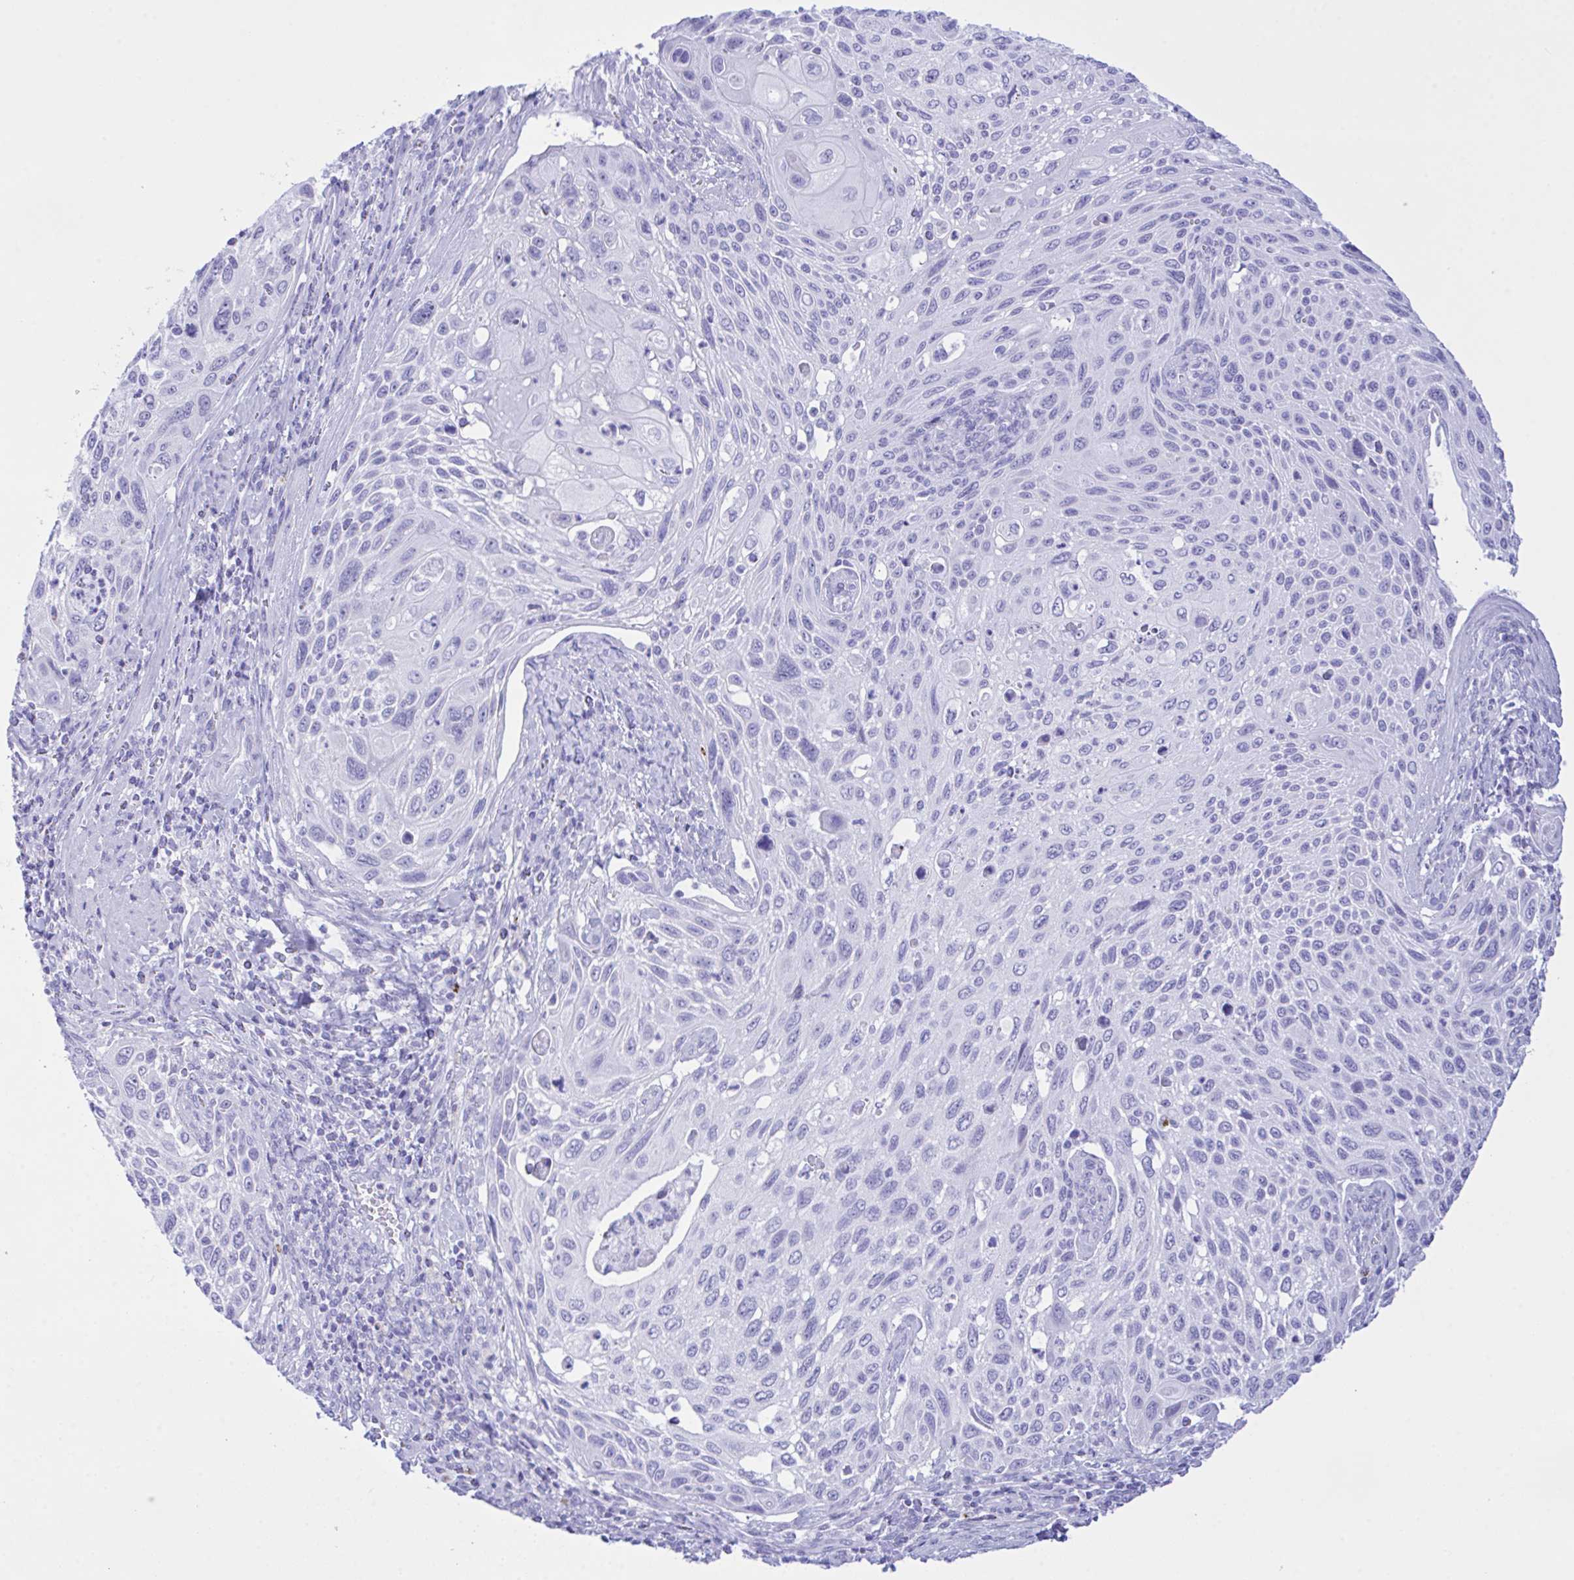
{"staining": {"intensity": "negative", "quantity": "none", "location": "none"}, "tissue": "cervical cancer", "cell_type": "Tumor cells", "image_type": "cancer", "snomed": [{"axis": "morphology", "description": "Squamous cell carcinoma, NOS"}, {"axis": "topography", "description": "Cervix"}], "caption": "IHC histopathology image of neoplastic tissue: human cervical cancer stained with DAB (3,3'-diaminobenzidine) demonstrates no significant protein positivity in tumor cells.", "gene": "SELENOV", "patient": {"sex": "female", "age": 70}}